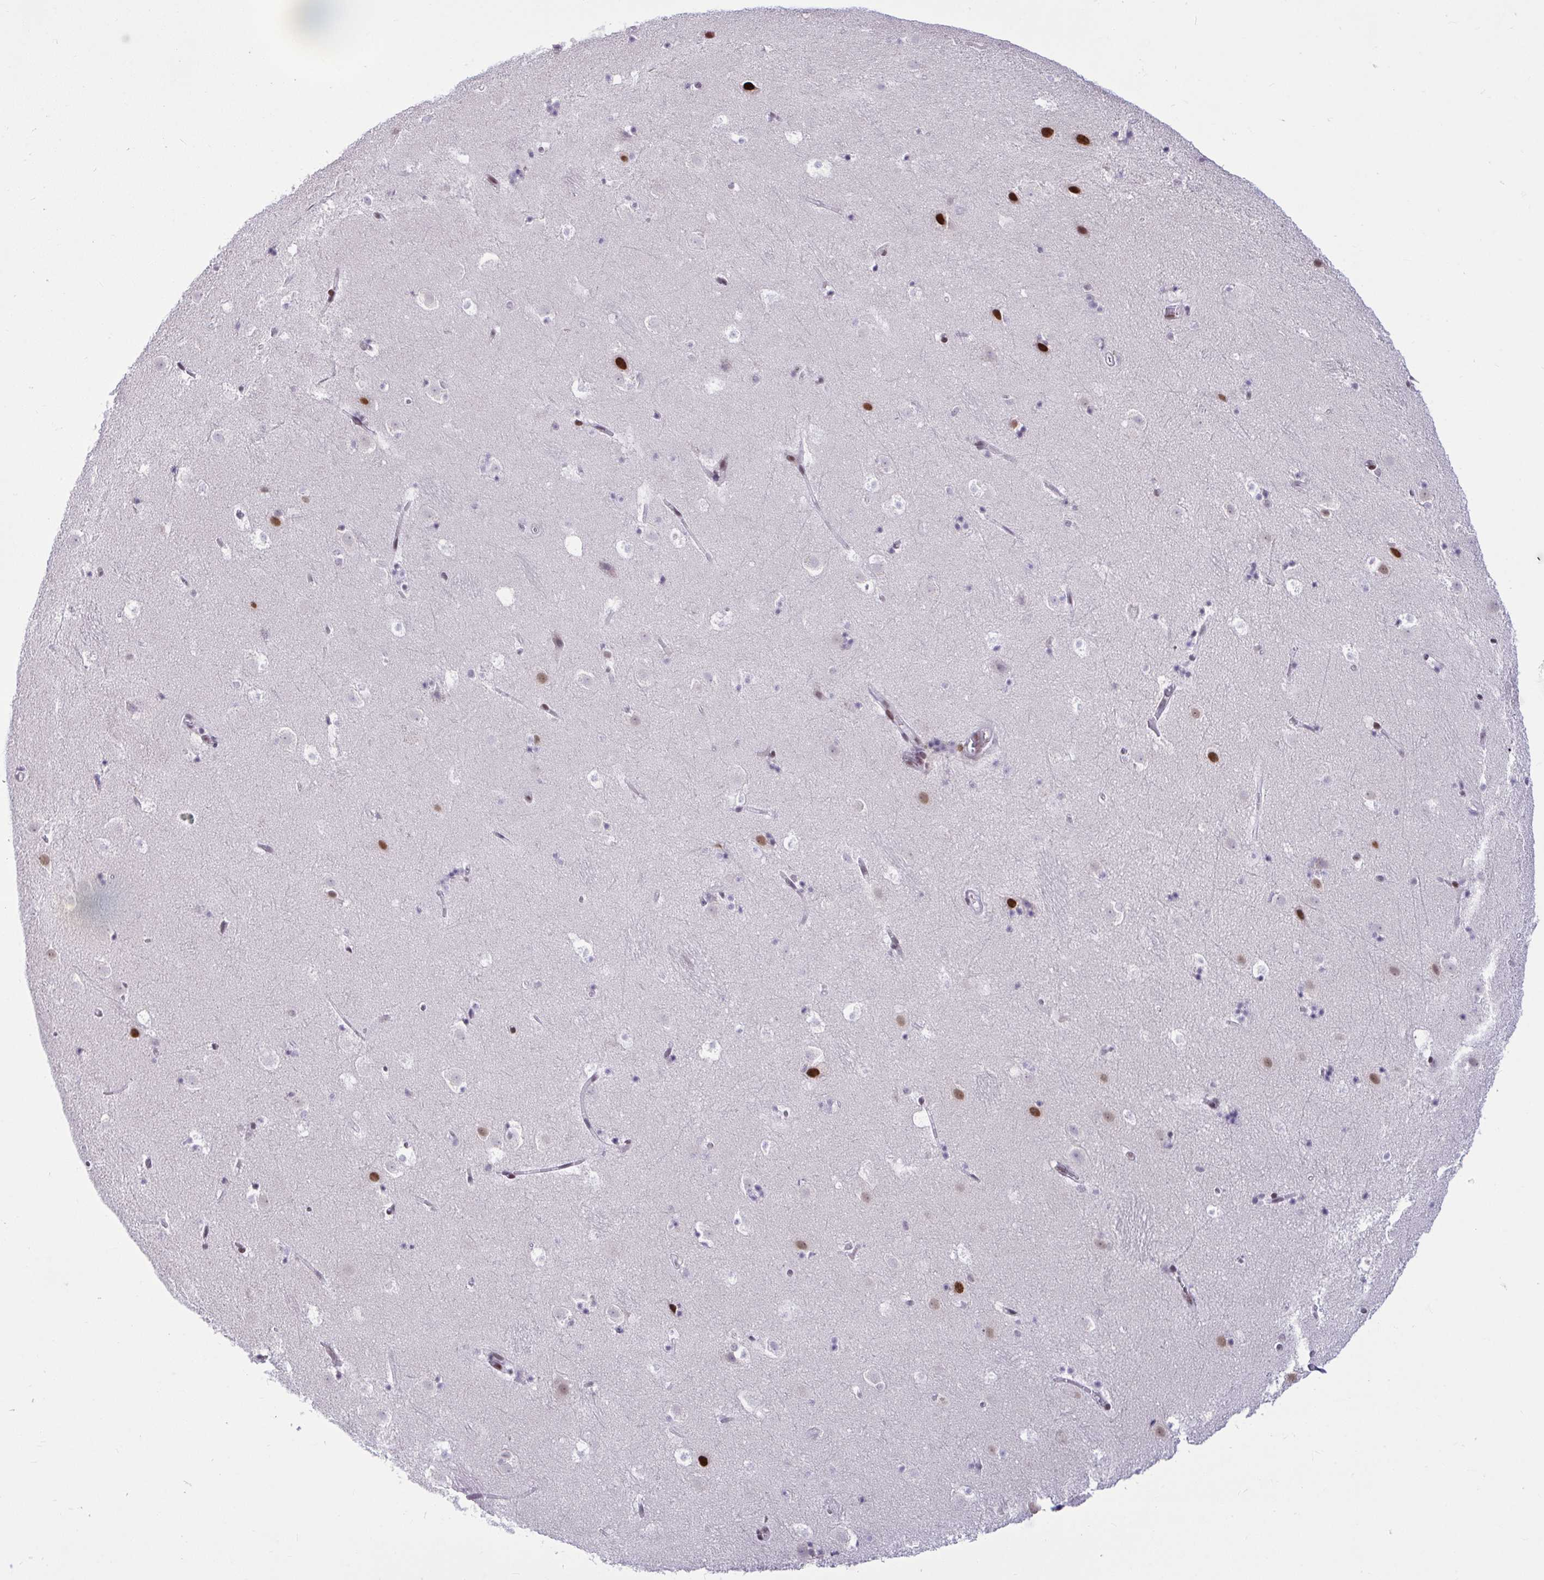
{"staining": {"intensity": "negative", "quantity": "none", "location": "none"}, "tissue": "caudate", "cell_type": "Glial cells", "image_type": "normal", "snomed": [{"axis": "morphology", "description": "Normal tissue, NOS"}, {"axis": "topography", "description": "Lateral ventricle wall"}], "caption": "Immunohistochemistry histopathology image of unremarkable human caudate stained for a protein (brown), which demonstrates no positivity in glial cells. (DAB (3,3'-diaminobenzidine) IHC with hematoxylin counter stain).", "gene": "CBFA2T2", "patient": {"sex": "male", "age": 37}}